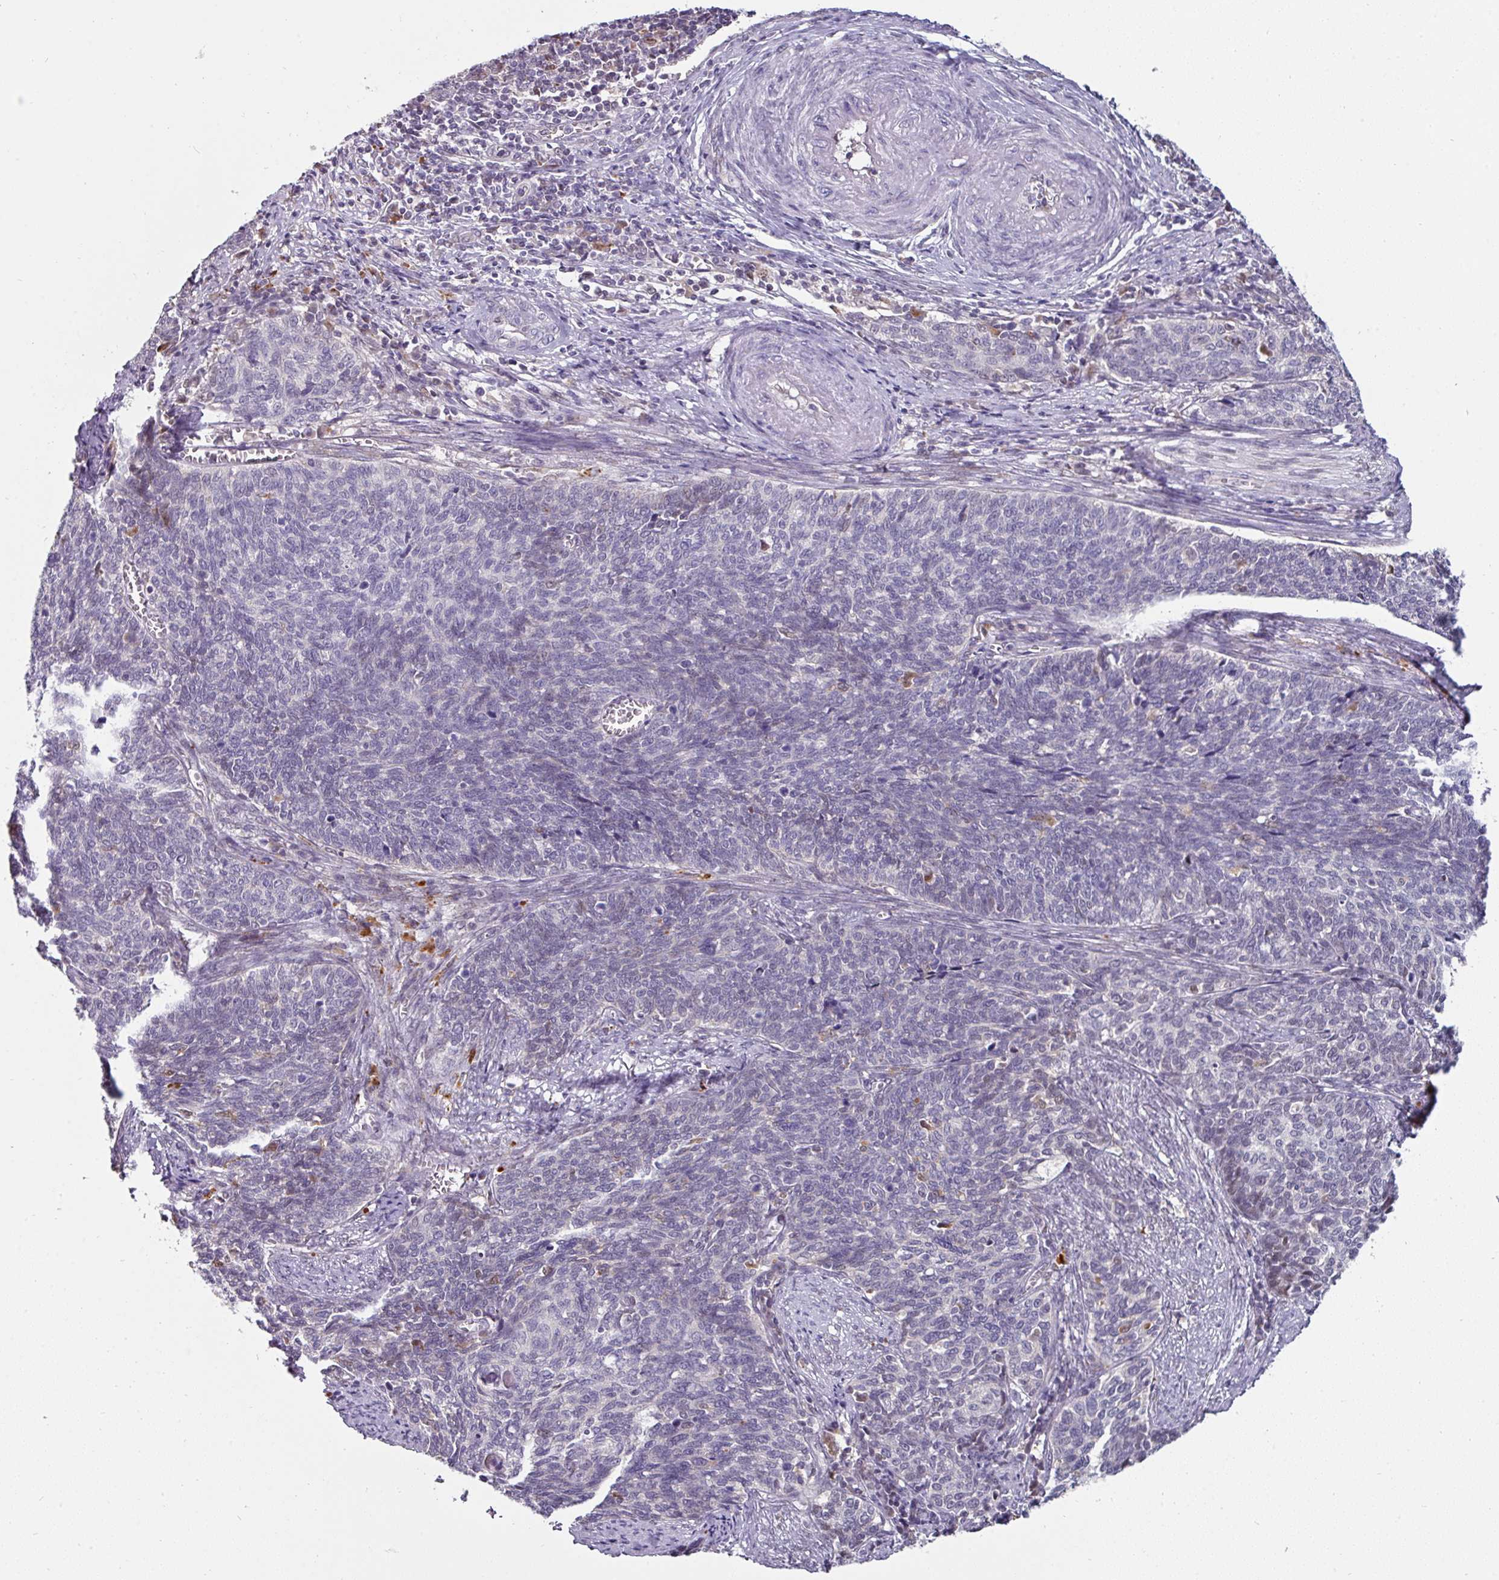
{"staining": {"intensity": "negative", "quantity": "none", "location": "none"}, "tissue": "cervical cancer", "cell_type": "Tumor cells", "image_type": "cancer", "snomed": [{"axis": "morphology", "description": "Squamous cell carcinoma, NOS"}, {"axis": "topography", "description": "Cervix"}], "caption": "Tumor cells show no significant protein positivity in cervical squamous cell carcinoma.", "gene": "SWSAP1", "patient": {"sex": "female", "age": 39}}